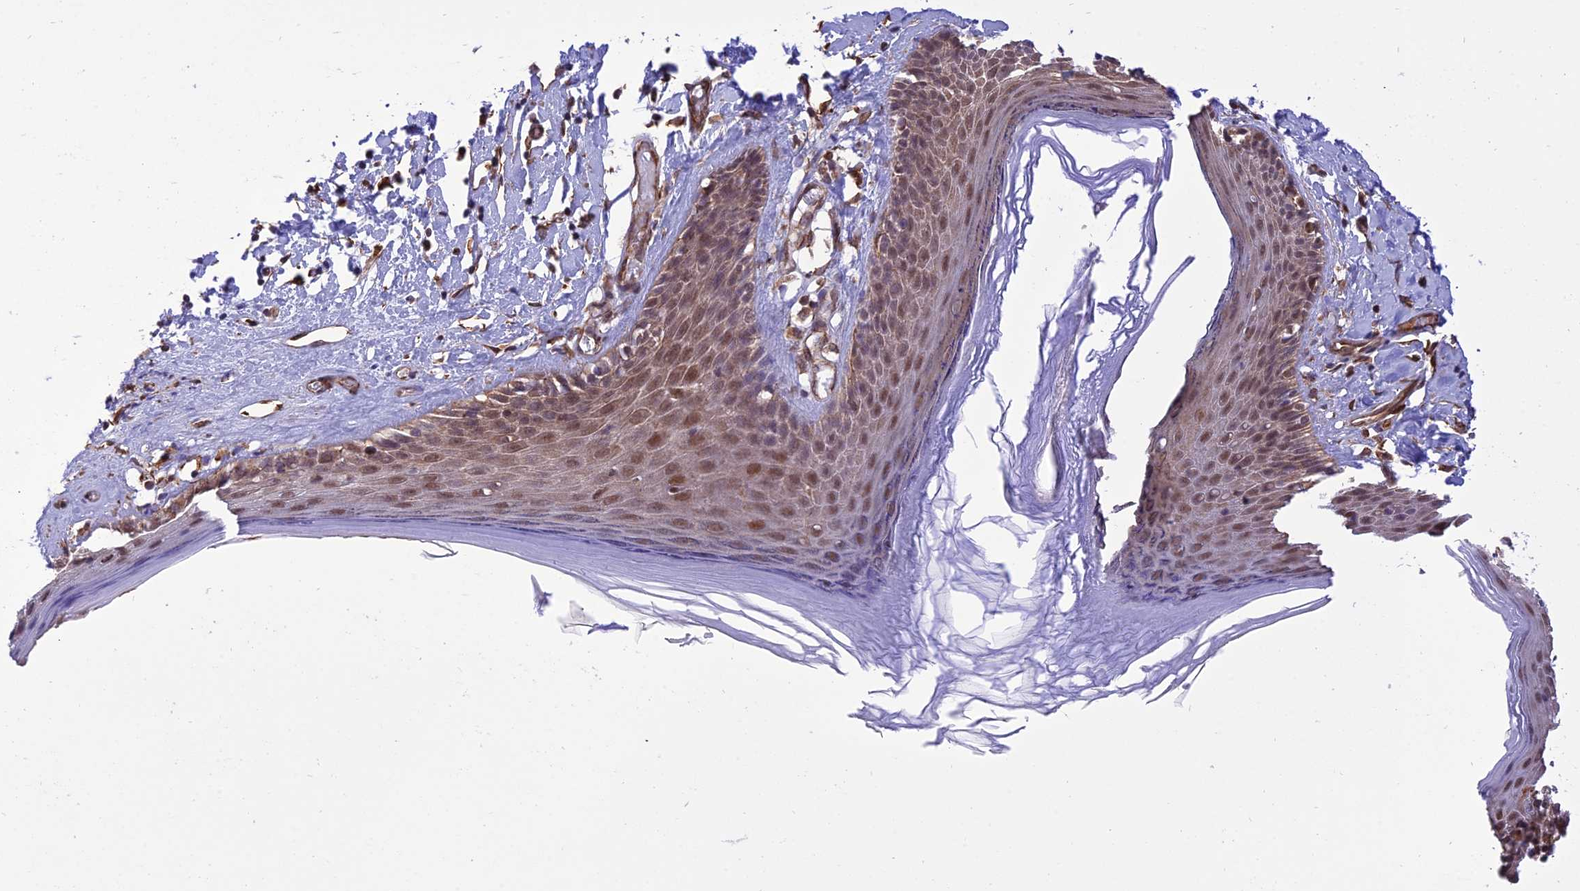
{"staining": {"intensity": "moderate", "quantity": ">75%", "location": "nuclear"}, "tissue": "skin", "cell_type": "Epidermal cells", "image_type": "normal", "snomed": [{"axis": "morphology", "description": "Normal tissue, NOS"}, {"axis": "topography", "description": "Adipose tissue"}, {"axis": "topography", "description": "Vascular tissue"}, {"axis": "topography", "description": "Vulva"}, {"axis": "topography", "description": "Peripheral nerve tissue"}], "caption": "Protein staining displays moderate nuclear positivity in about >75% of epidermal cells in benign skin. The staining is performed using DAB brown chromogen to label protein expression. The nuclei are counter-stained blue using hematoxylin.", "gene": "PAGR1", "patient": {"sex": "female", "age": 86}}